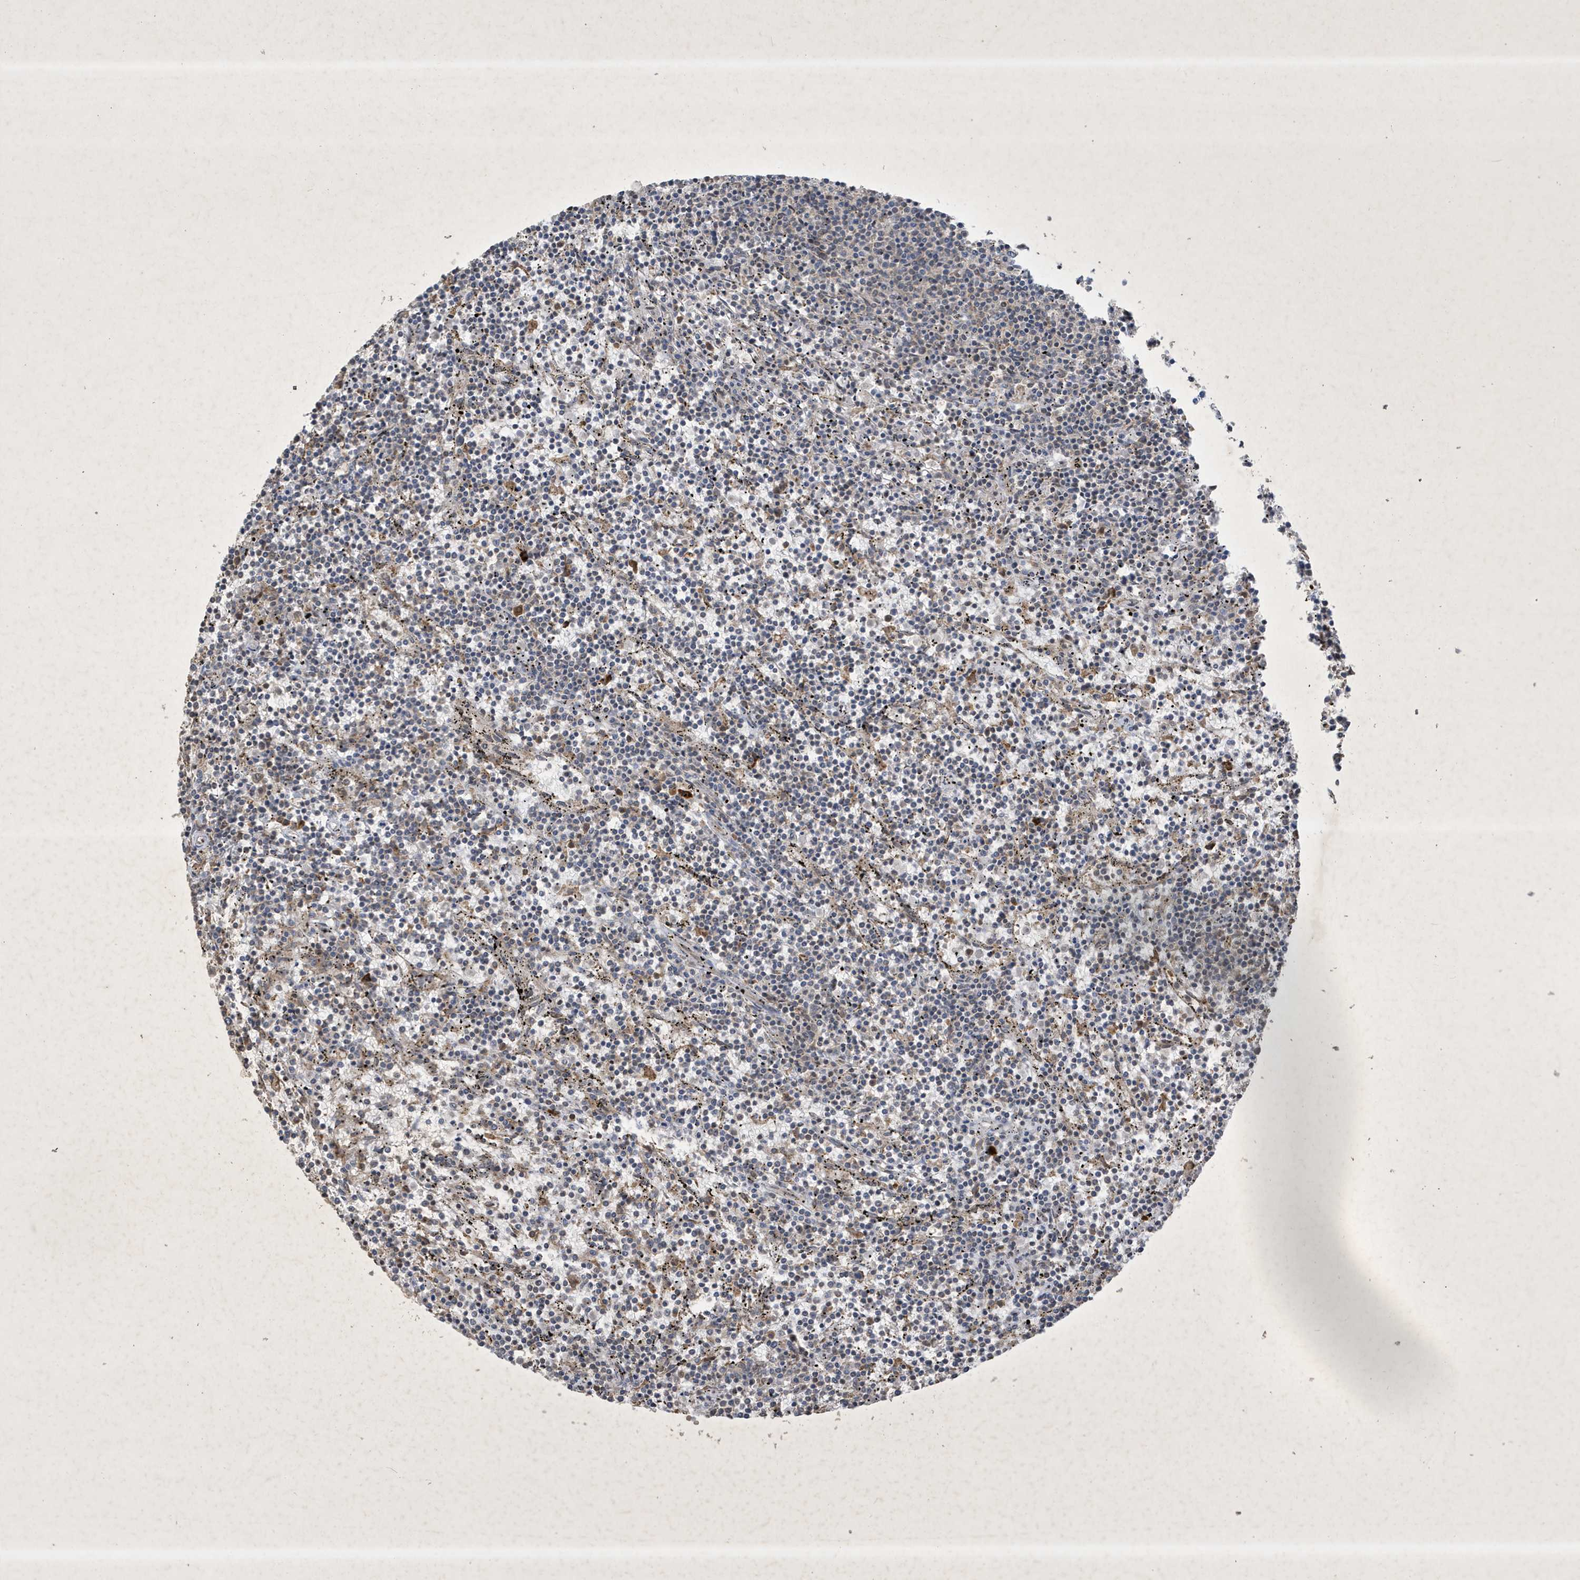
{"staining": {"intensity": "negative", "quantity": "none", "location": "none"}, "tissue": "lymphoma", "cell_type": "Tumor cells", "image_type": "cancer", "snomed": [{"axis": "morphology", "description": "Malignant lymphoma, non-Hodgkin's type, Low grade"}, {"axis": "topography", "description": "Spleen"}], "caption": "The micrograph reveals no staining of tumor cells in lymphoma.", "gene": "STX10", "patient": {"sex": "female", "age": 50}}